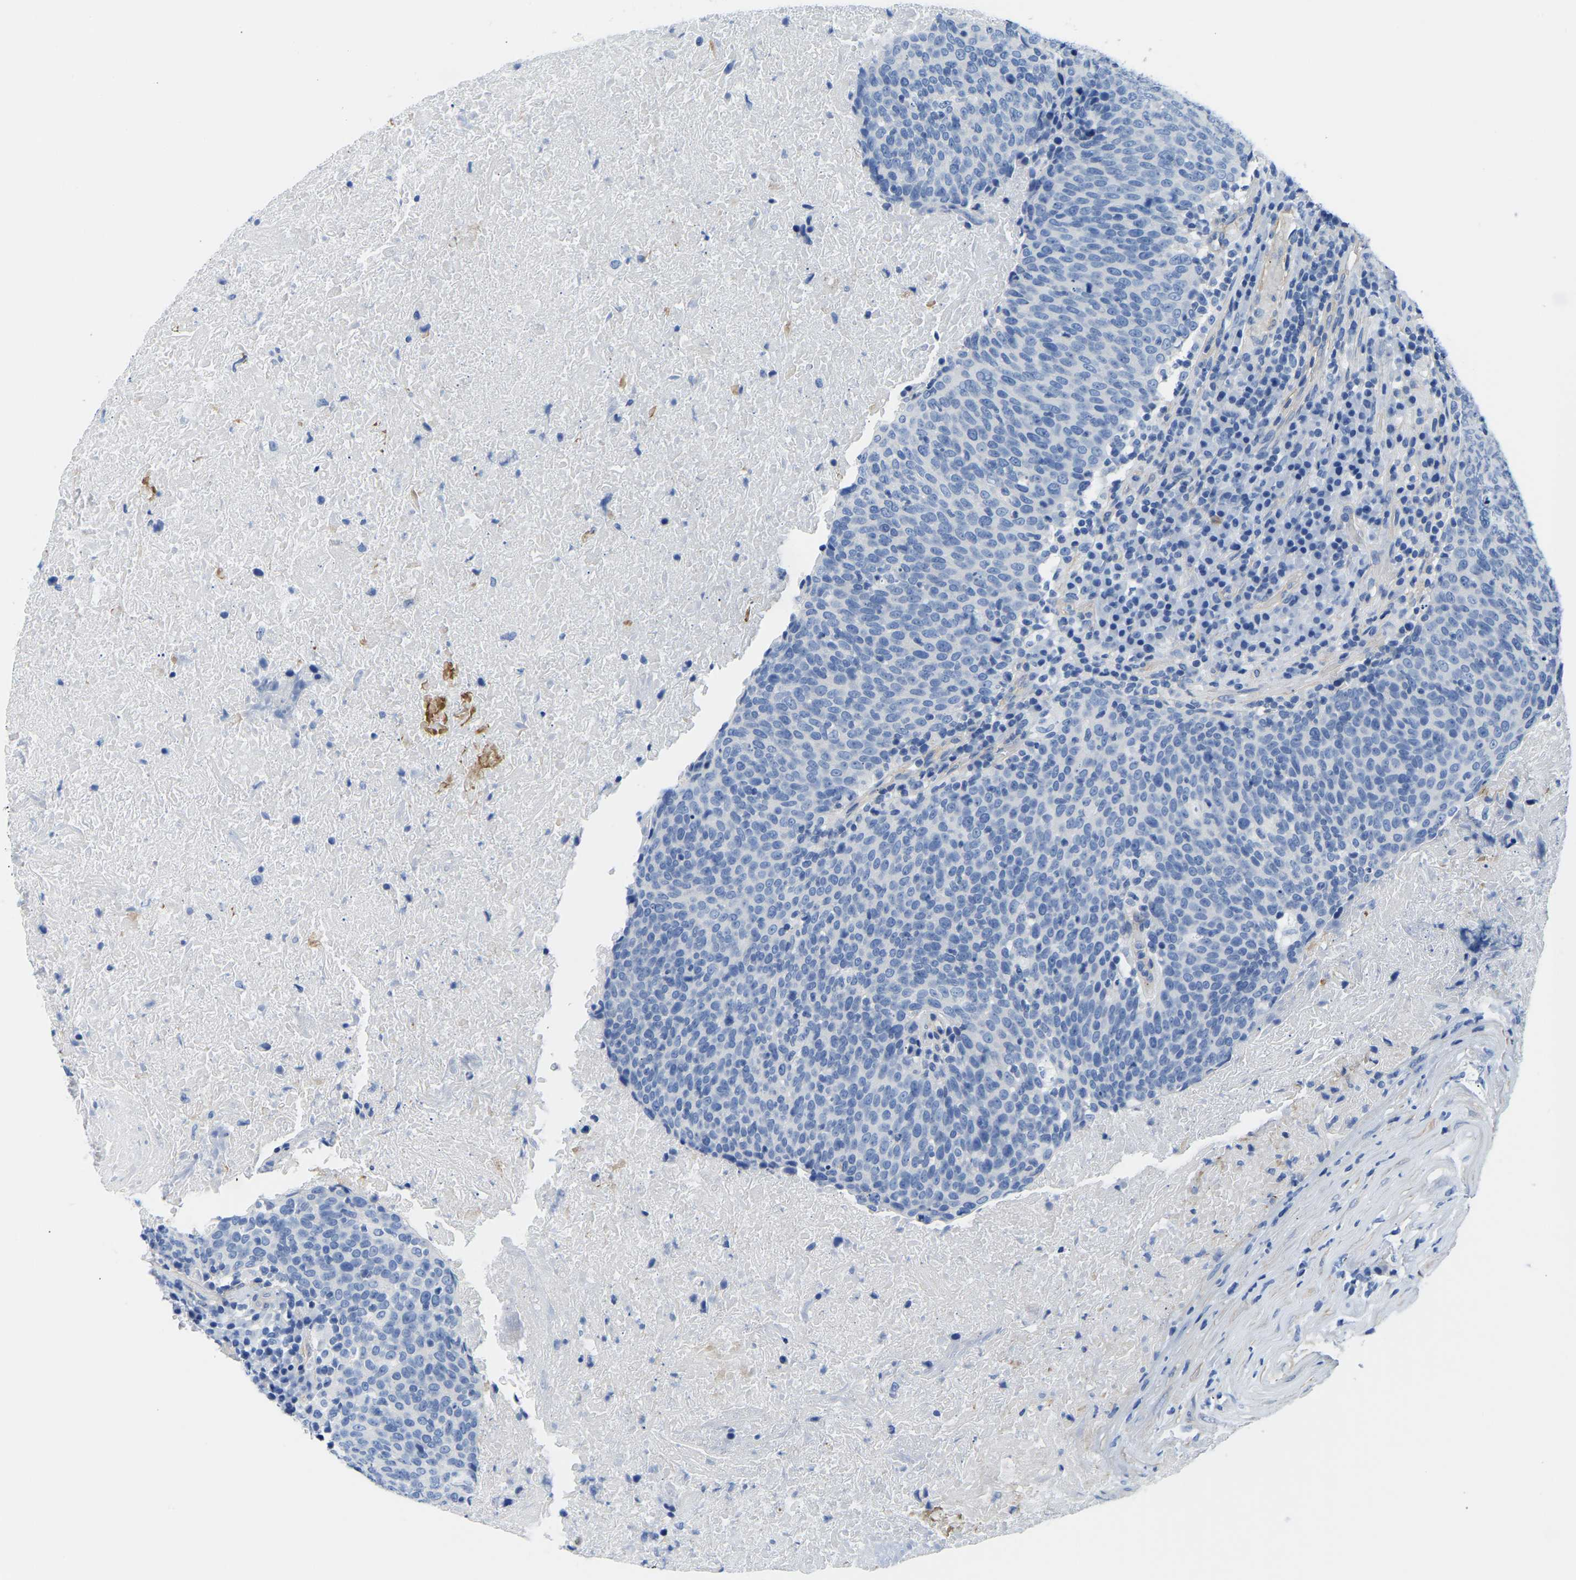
{"staining": {"intensity": "negative", "quantity": "none", "location": "none"}, "tissue": "head and neck cancer", "cell_type": "Tumor cells", "image_type": "cancer", "snomed": [{"axis": "morphology", "description": "Squamous cell carcinoma, NOS"}, {"axis": "morphology", "description": "Squamous cell carcinoma, metastatic, NOS"}, {"axis": "topography", "description": "Lymph node"}, {"axis": "topography", "description": "Head-Neck"}], "caption": "The histopathology image demonstrates no significant positivity in tumor cells of head and neck cancer (squamous cell carcinoma).", "gene": "UPK3A", "patient": {"sex": "male", "age": 62}}